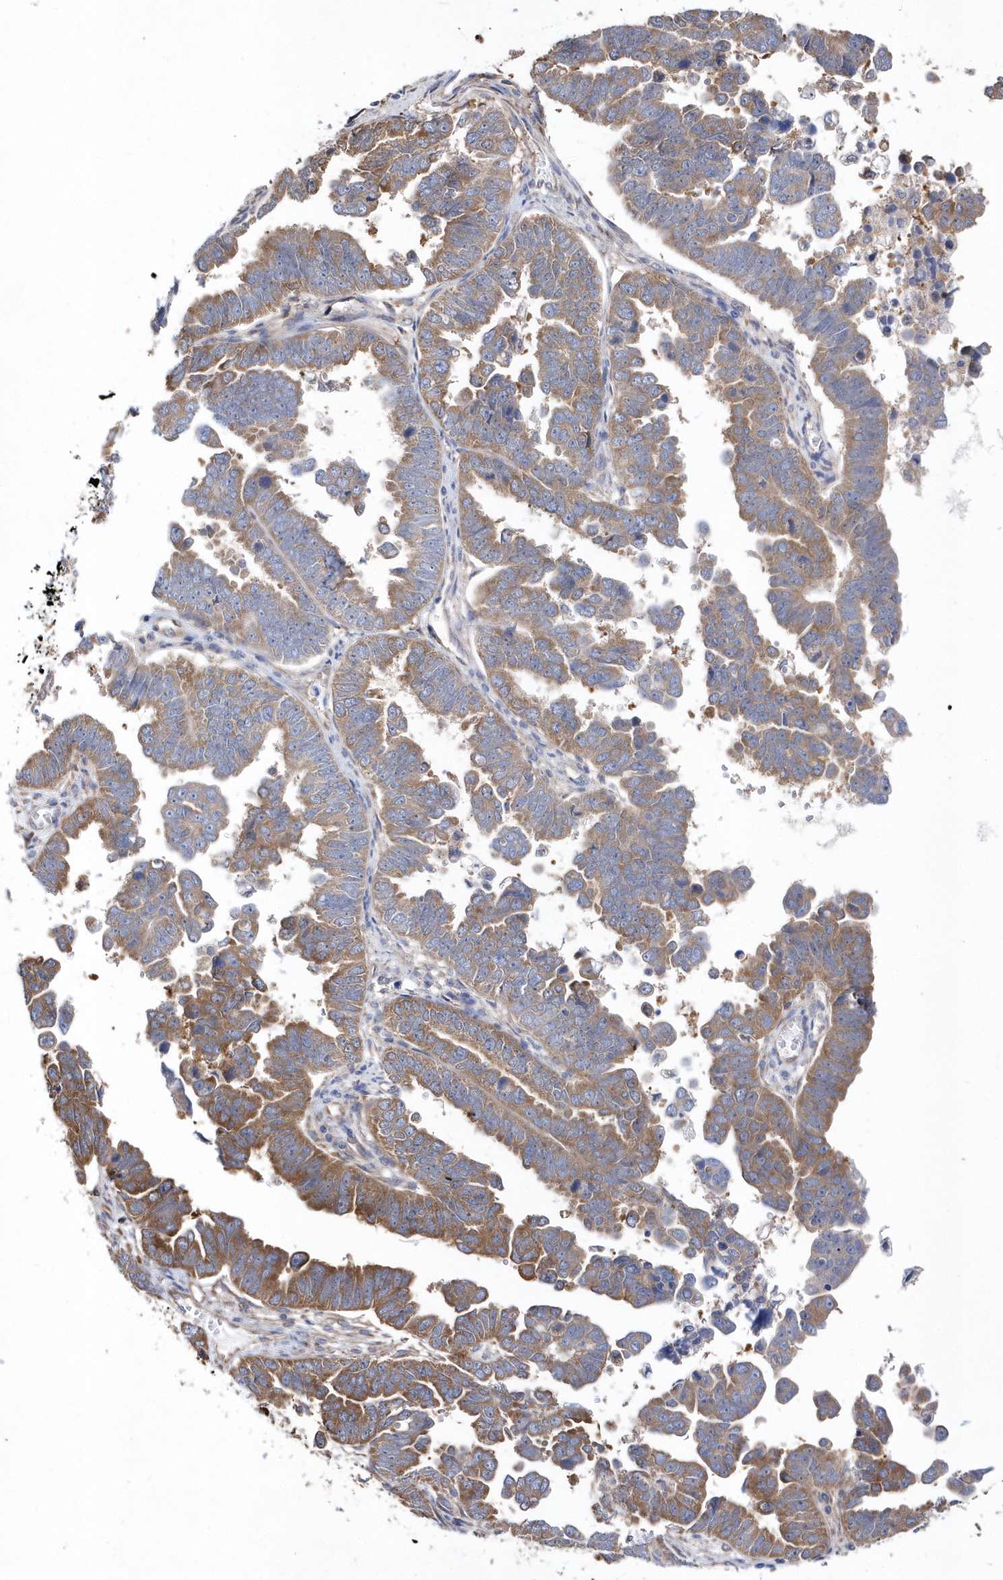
{"staining": {"intensity": "moderate", "quantity": ">75%", "location": "cytoplasmic/membranous"}, "tissue": "endometrial cancer", "cell_type": "Tumor cells", "image_type": "cancer", "snomed": [{"axis": "morphology", "description": "Adenocarcinoma, NOS"}, {"axis": "topography", "description": "Endometrium"}], "caption": "IHC image of neoplastic tissue: endometrial adenocarcinoma stained using immunohistochemistry reveals medium levels of moderate protein expression localized specifically in the cytoplasmic/membranous of tumor cells, appearing as a cytoplasmic/membranous brown color.", "gene": "JKAMP", "patient": {"sex": "female", "age": 75}}